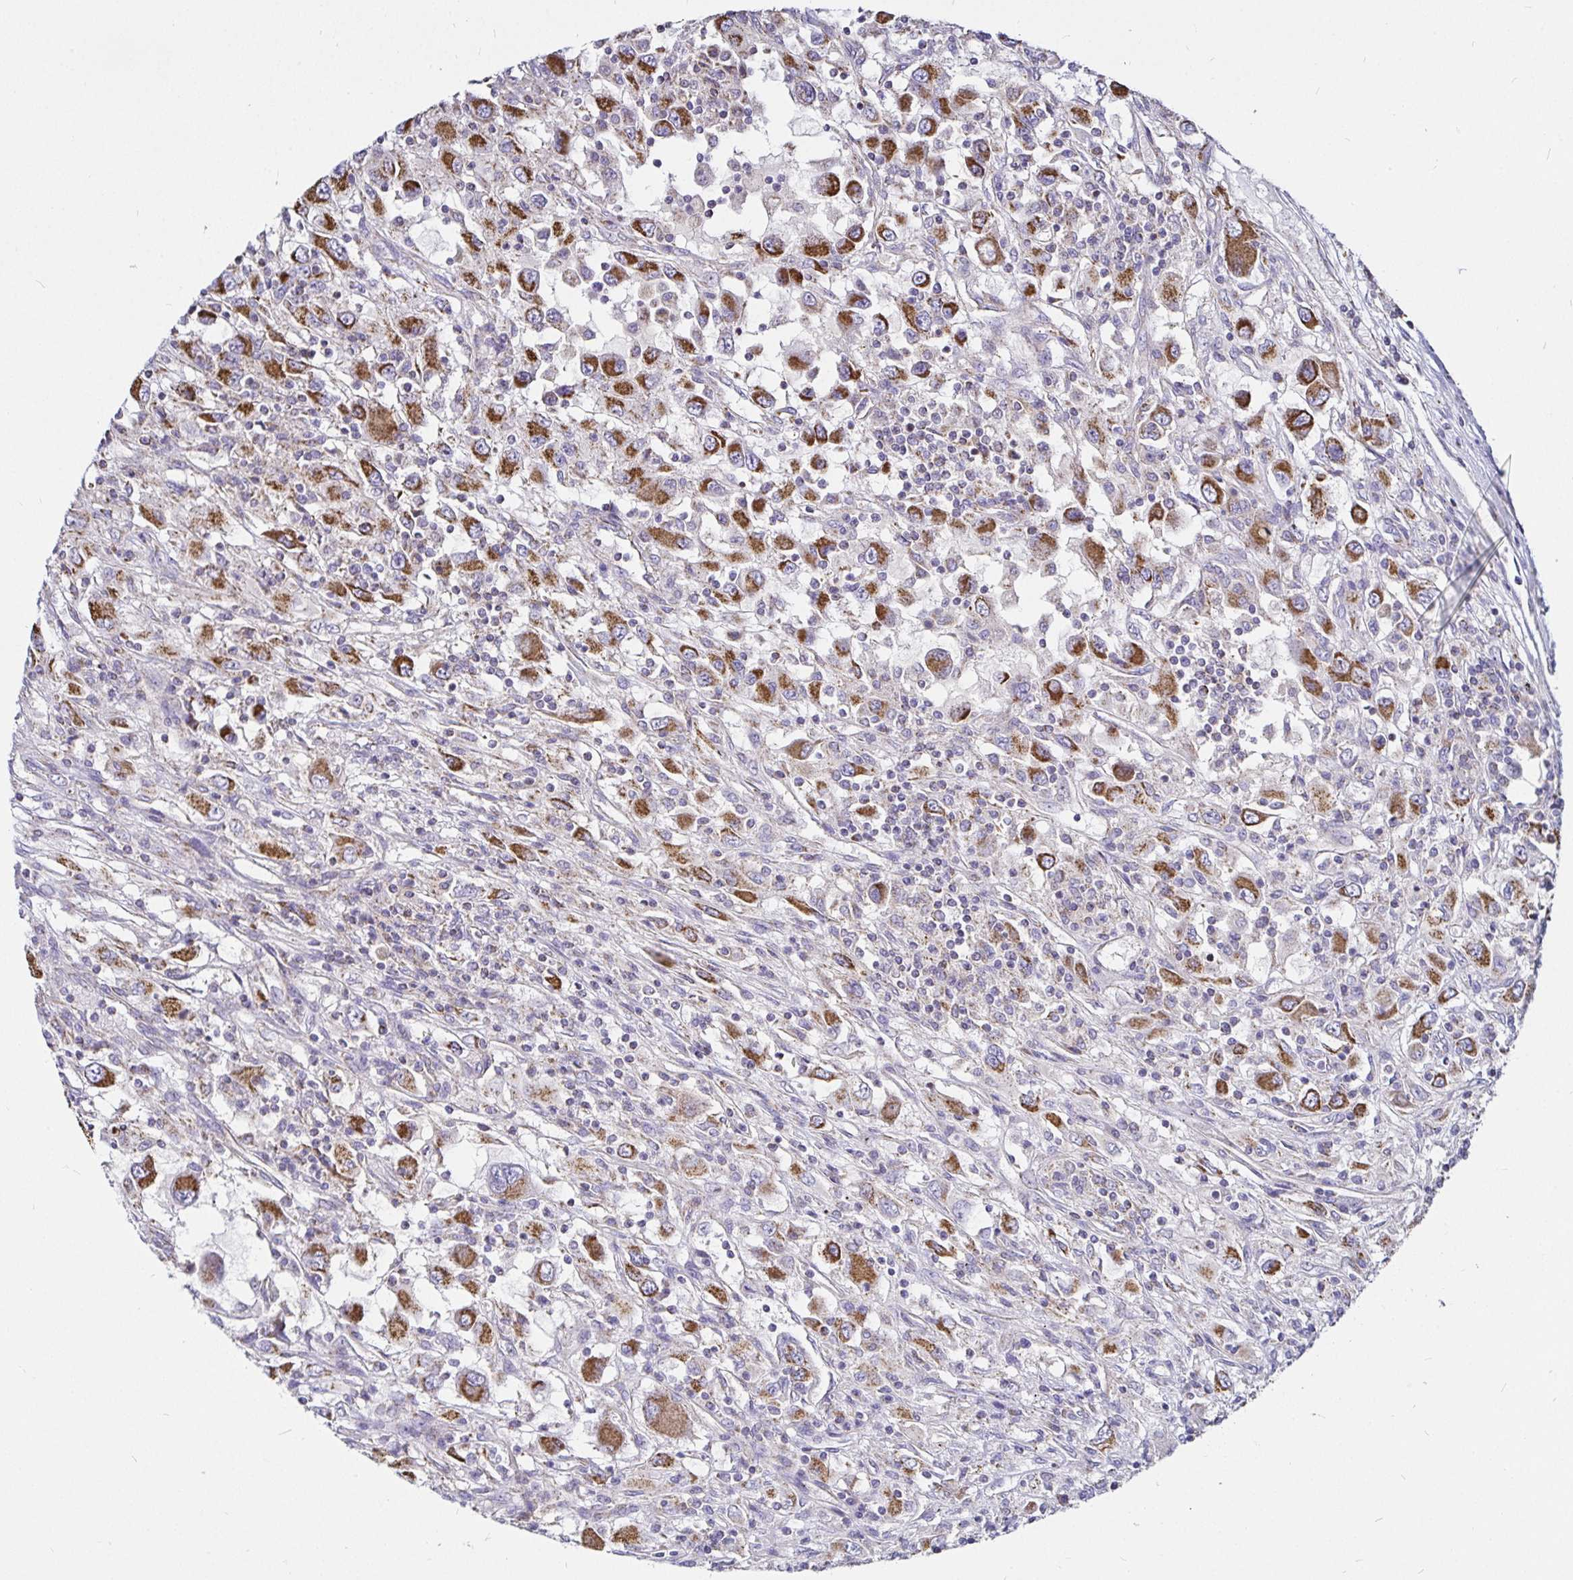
{"staining": {"intensity": "moderate", "quantity": ">75%", "location": "cytoplasmic/membranous"}, "tissue": "renal cancer", "cell_type": "Tumor cells", "image_type": "cancer", "snomed": [{"axis": "morphology", "description": "Adenocarcinoma, NOS"}, {"axis": "topography", "description": "Kidney"}], "caption": "Immunohistochemical staining of human renal cancer (adenocarcinoma) displays moderate cytoplasmic/membranous protein staining in about >75% of tumor cells. The staining was performed using DAB, with brown indicating positive protein expression. Nuclei are stained blue with hematoxylin.", "gene": "PGAM2", "patient": {"sex": "female", "age": 67}}